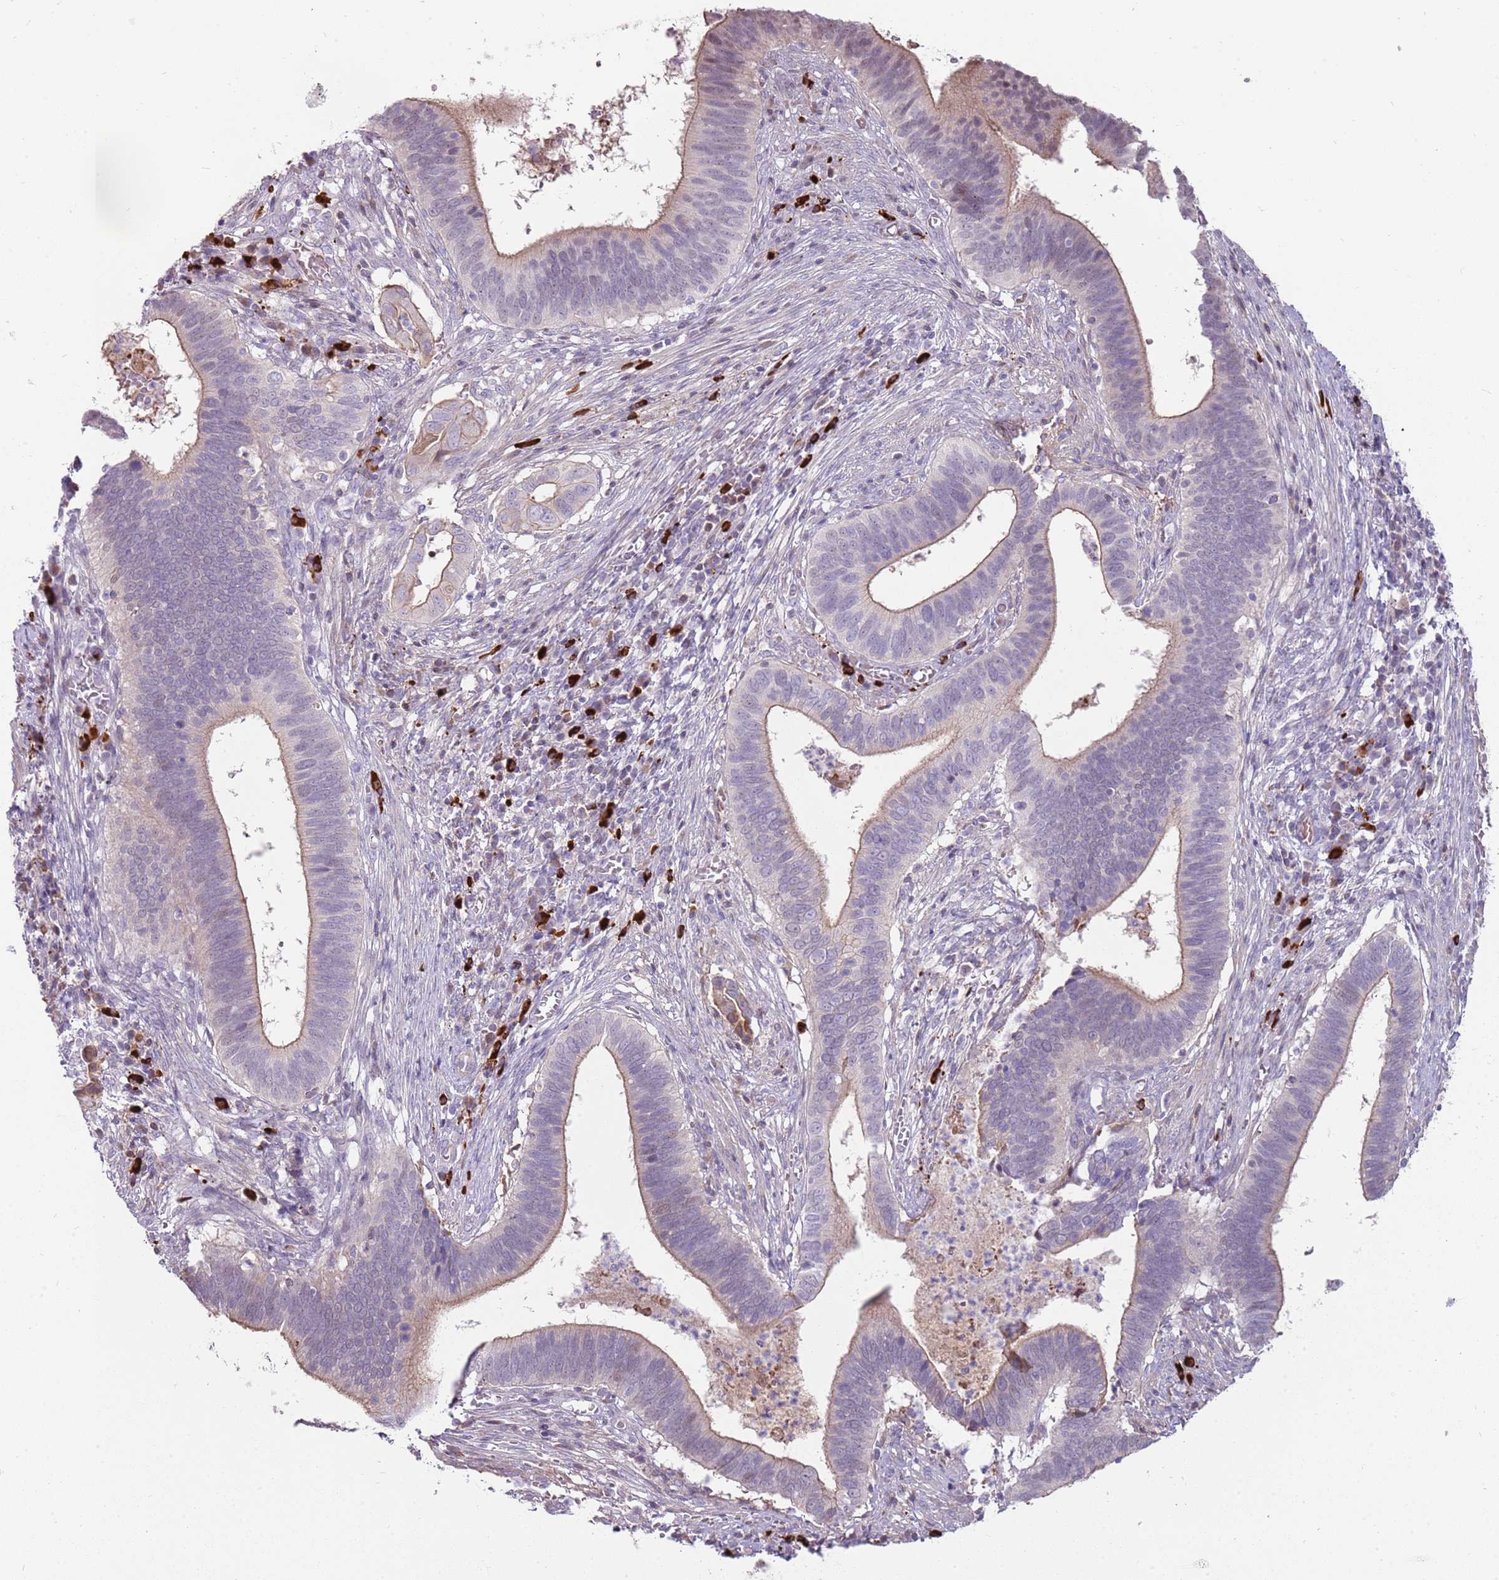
{"staining": {"intensity": "weak", "quantity": "25%-75%", "location": "cytoplasmic/membranous"}, "tissue": "cervical cancer", "cell_type": "Tumor cells", "image_type": "cancer", "snomed": [{"axis": "morphology", "description": "Adenocarcinoma, NOS"}, {"axis": "topography", "description": "Cervix"}], "caption": "Cervical adenocarcinoma was stained to show a protein in brown. There is low levels of weak cytoplasmic/membranous expression in about 25%-75% of tumor cells.", "gene": "MCUB", "patient": {"sex": "female", "age": 42}}